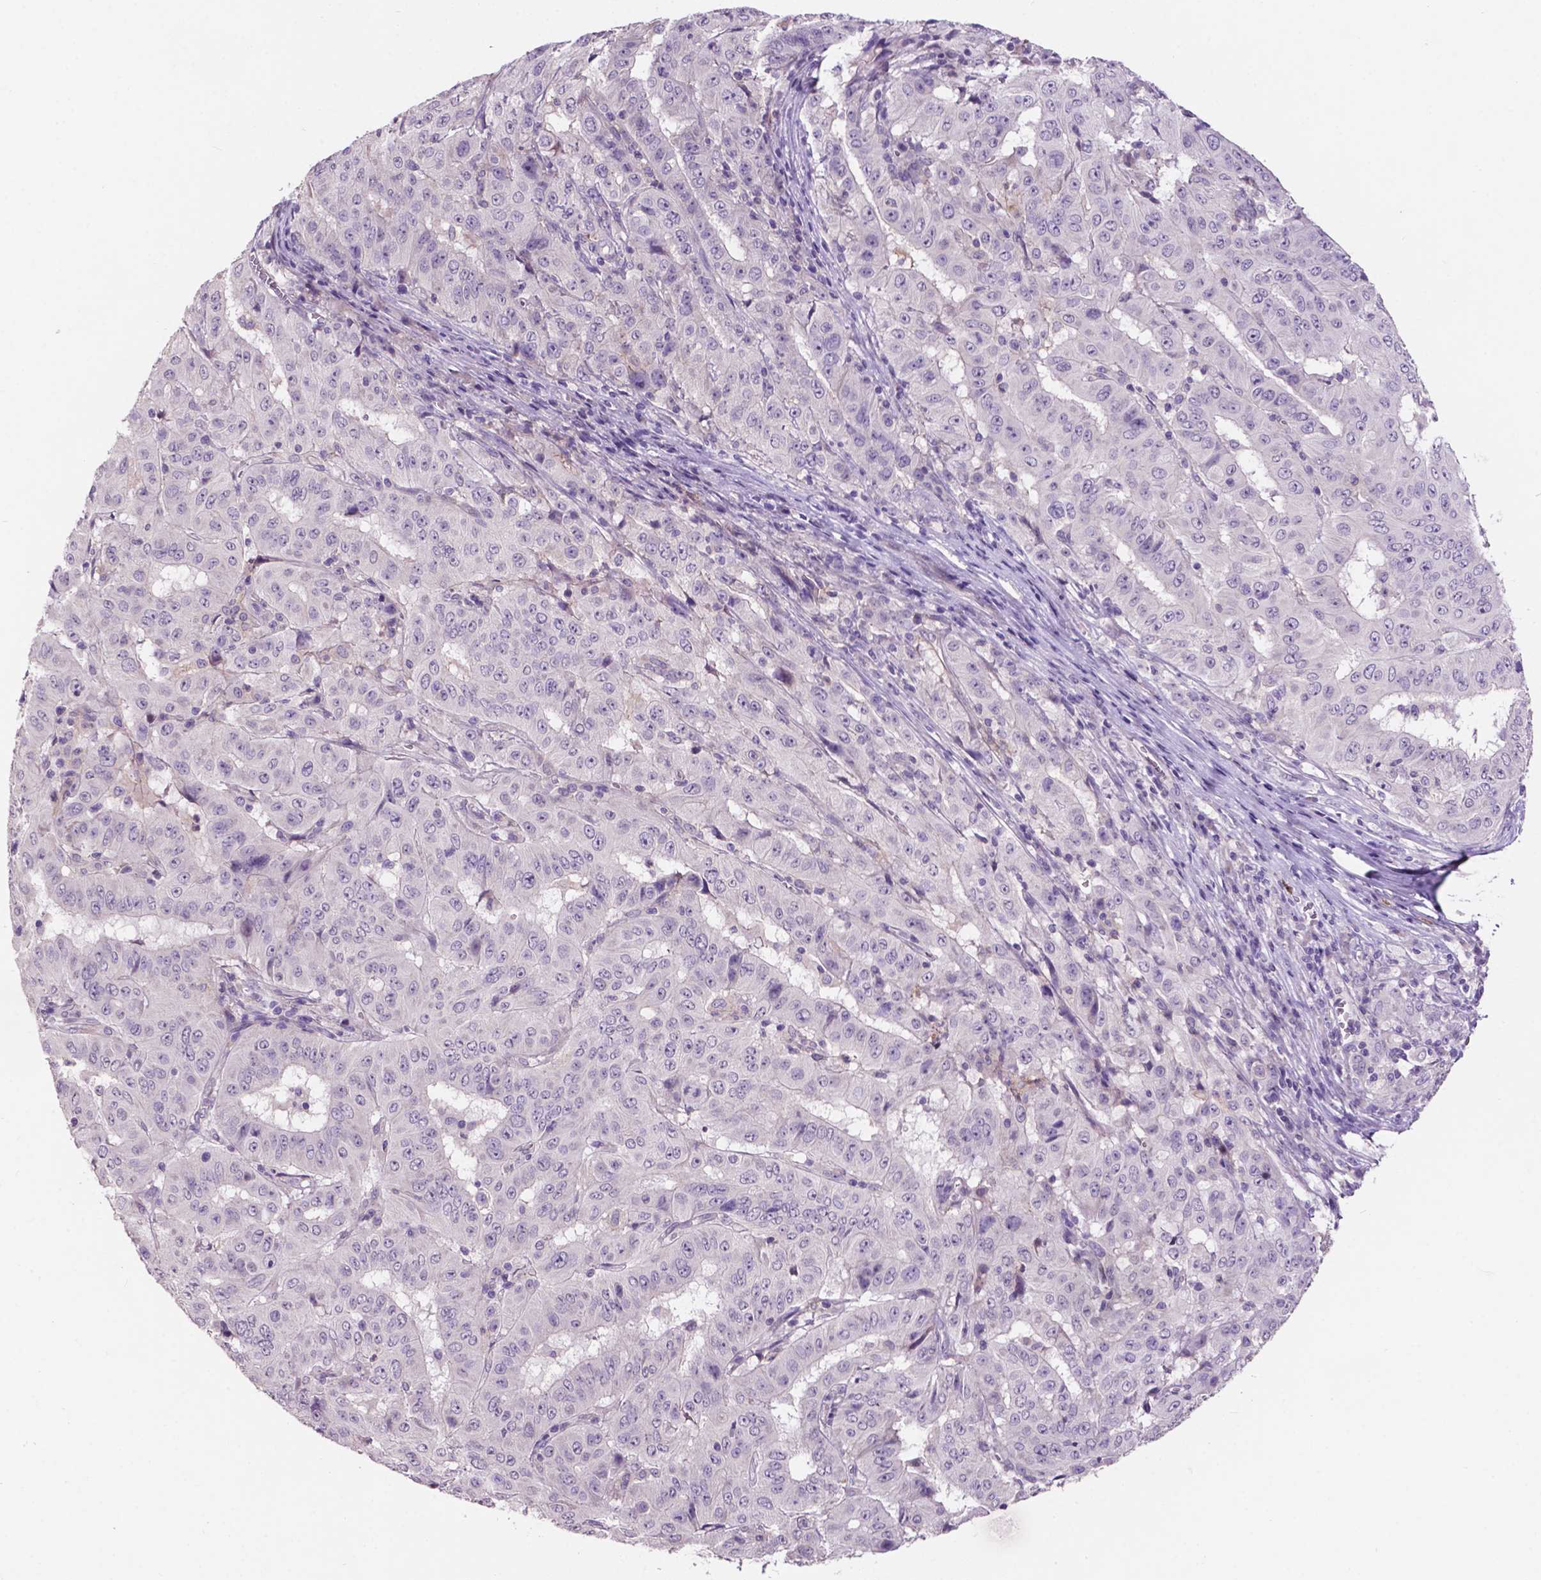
{"staining": {"intensity": "negative", "quantity": "none", "location": "none"}, "tissue": "pancreatic cancer", "cell_type": "Tumor cells", "image_type": "cancer", "snomed": [{"axis": "morphology", "description": "Adenocarcinoma, NOS"}, {"axis": "topography", "description": "Pancreas"}], "caption": "Micrograph shows no significant protein positivity in tumor cells of pancreatic cancer (adenocarcinoma).", "gene": "PLSCR1", "patient": {"sex": "male", "age": 63}}